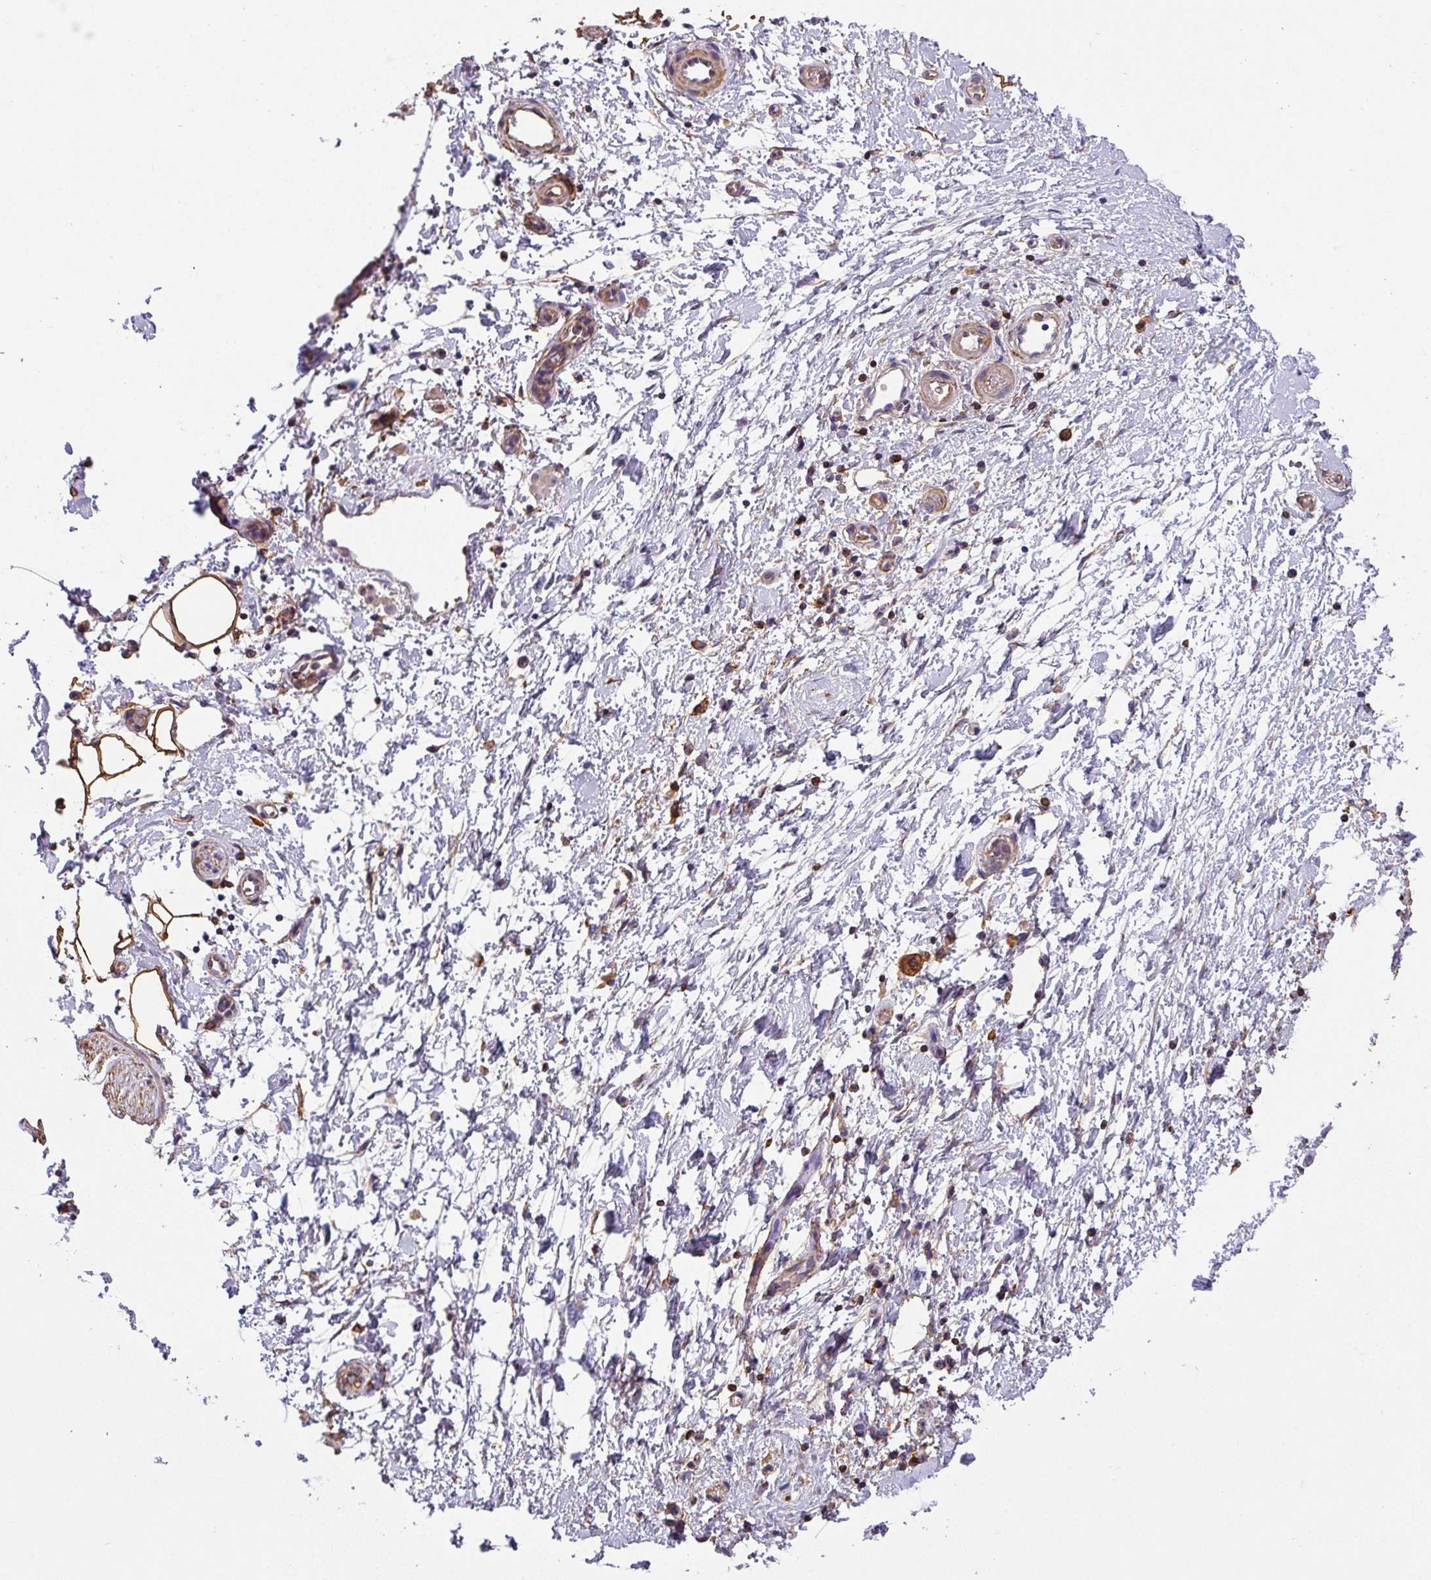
{"staining": {"intensity": "moderate", "quantity": "<25%", "location": "cytoplasmic/membranous"}, "tissue": "adipose tissue", "cell_type": "Adipocytes", "image_type": "normal", "snomed": [{"axis": "morphology", "description": "Normal tissue, NOS"}, {"axis": "morphology", "description": "Adenocarcinoma, NOS"}, {"axis": "topography", "description": "Pancreas"}, {"axis": "topography", "description": "Peripheral nerve tissue"}], "caption": "Moderate cytoplasmic/membranous protein staining is present in about <25% of adipocytes in adipose tissue. Nuclei are stained in blue.", "gene": "ZNF280C", "patient": {"sex": "female", "age": 77}}